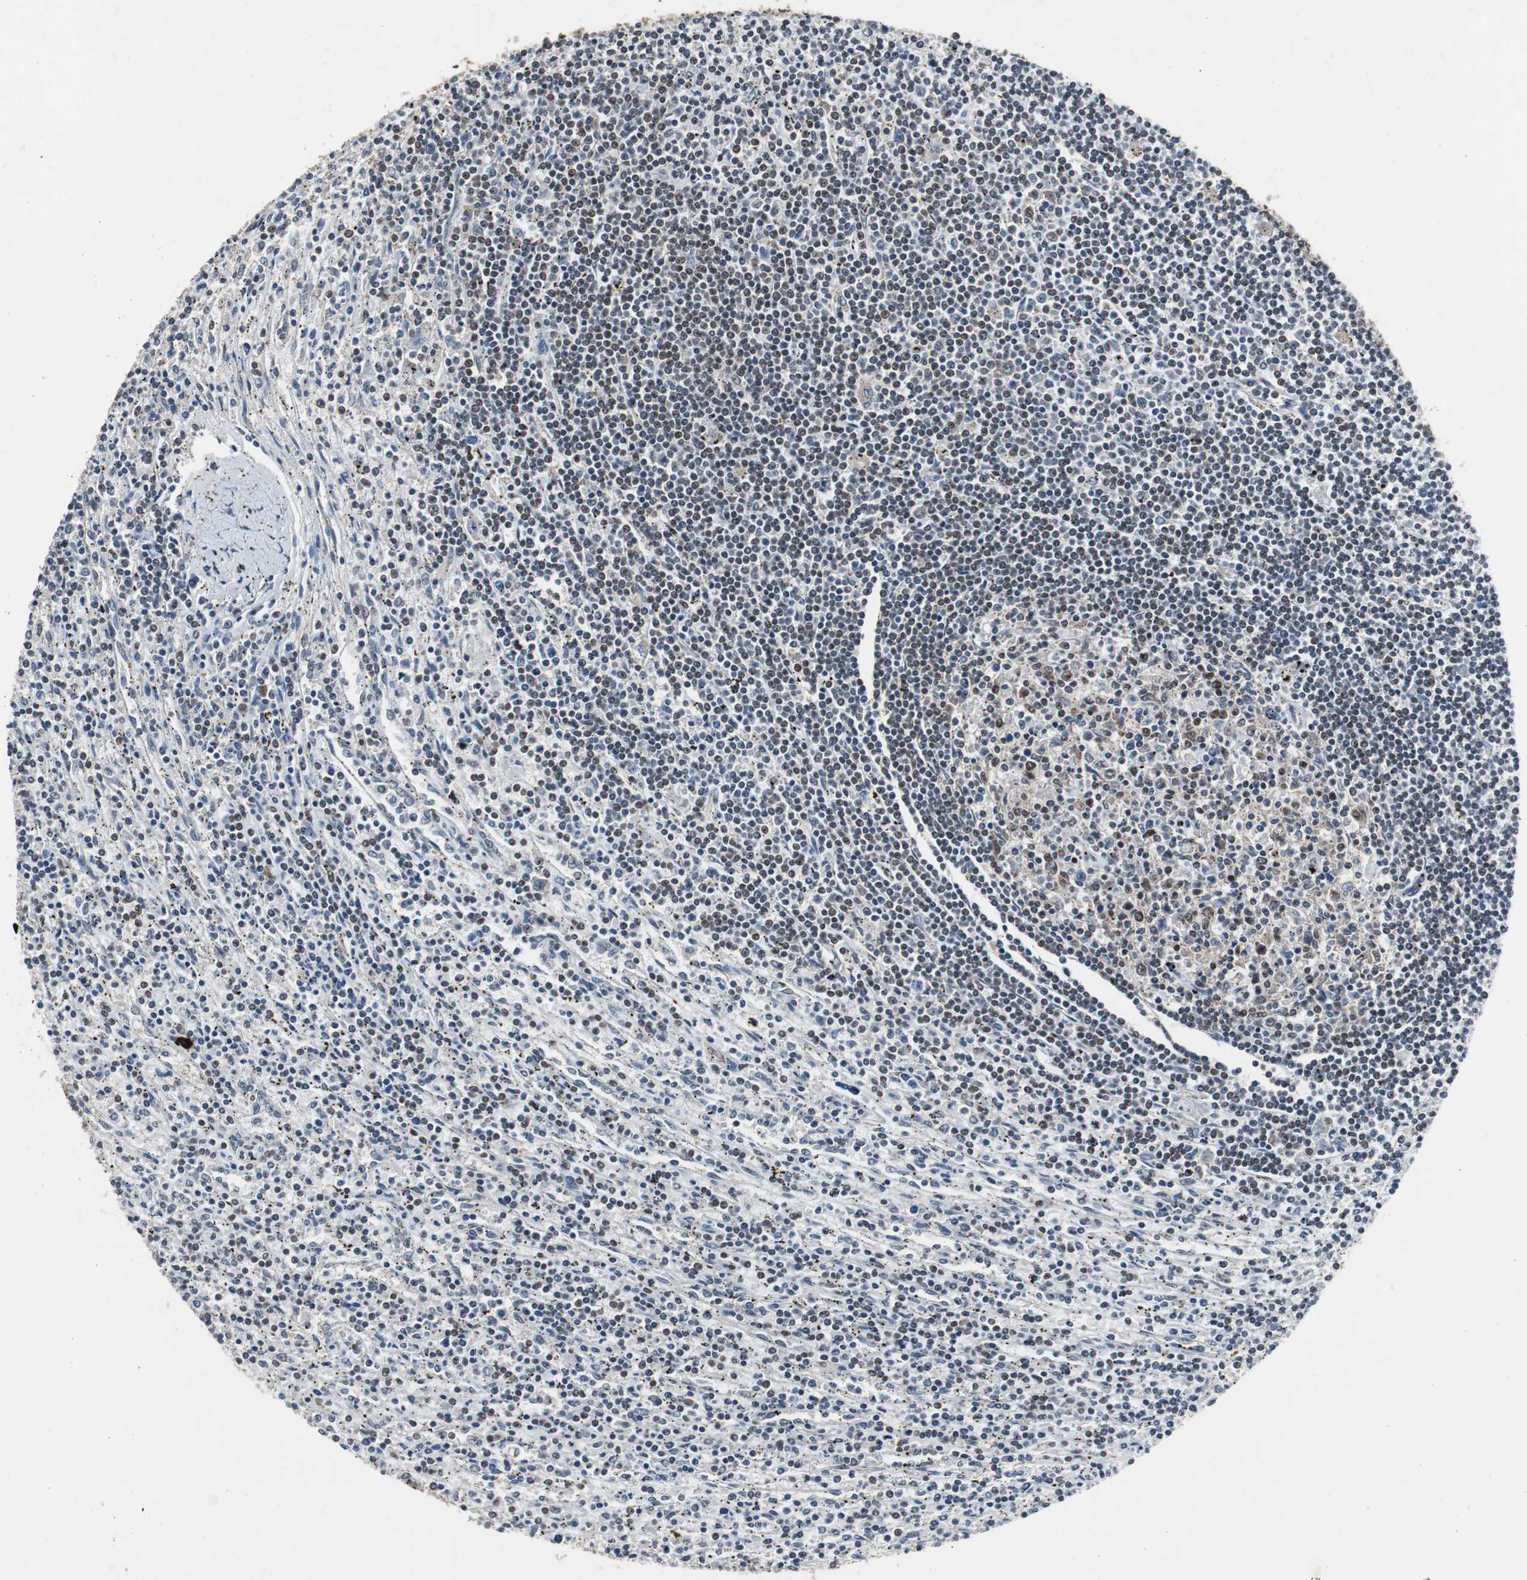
{"staining": {"intensity": "weak", "quantity": "25%-75%", "location": "nuclear"}, "tissue": "lymphoma", "cell_type": "Tumor cells", "image_type": "cancer", "snomed": [{"axis": "morphology", "description": "Malignant lymphoma, non-Hodgkin's type, Low grade"}, {"axis": "topography", "description": "Spleen"}], "caption": "High-power microscopy captured an IHC histopathology image of low-grade malignant lymphoma, non-Hodgkin's type, revealing weak nuclear expression in about 25%-75% of tumor cells.", "gene": "ZHX2", "patient": {"sex": "male", "age": 76}}